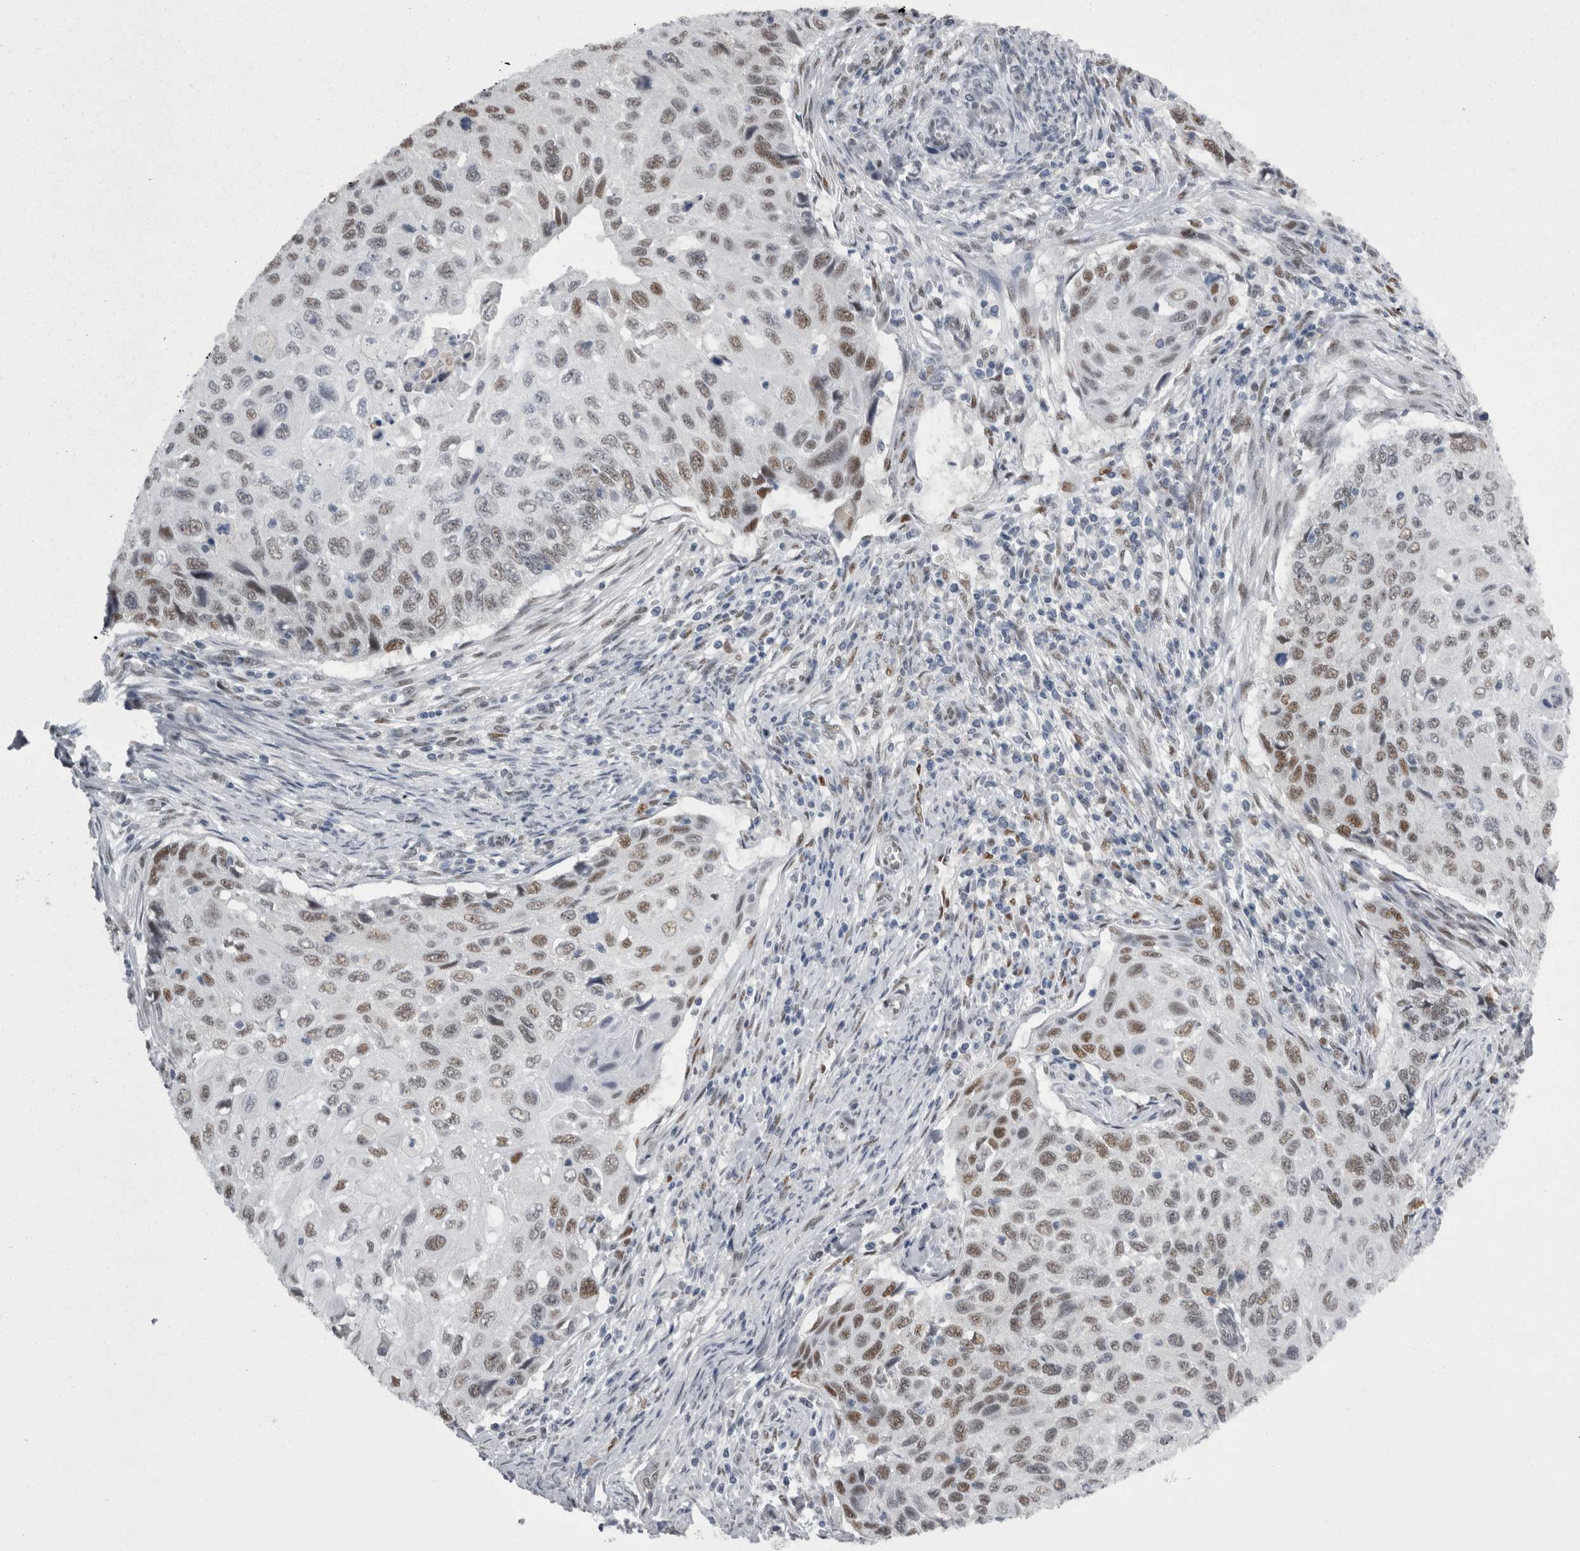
{"staining": {"intensity": "weak", "quantity": ">75%", "location": "nuclear"}, "tissue": "cervical cancer", "cell_type": "Tumor cells", "image_type": "cancer", "snomed": [{"axis": "morphology", "description": "Squamous cell carcinoma, NOS"}, {"axis": "topography", "description": "Cervix"}], "caption": "Brown immunohistochemical staining in human cervical cancer (squamous cell carcinoma) exhibits weak nuclear expression in about >75% of tumor cells. (DAB (3,3'-diaminobenzidine) IHC, brown staining for protein, blue staining for nuclei).", "gene": "C1orf54", "patient": {"sex": "female", "age": 70}}